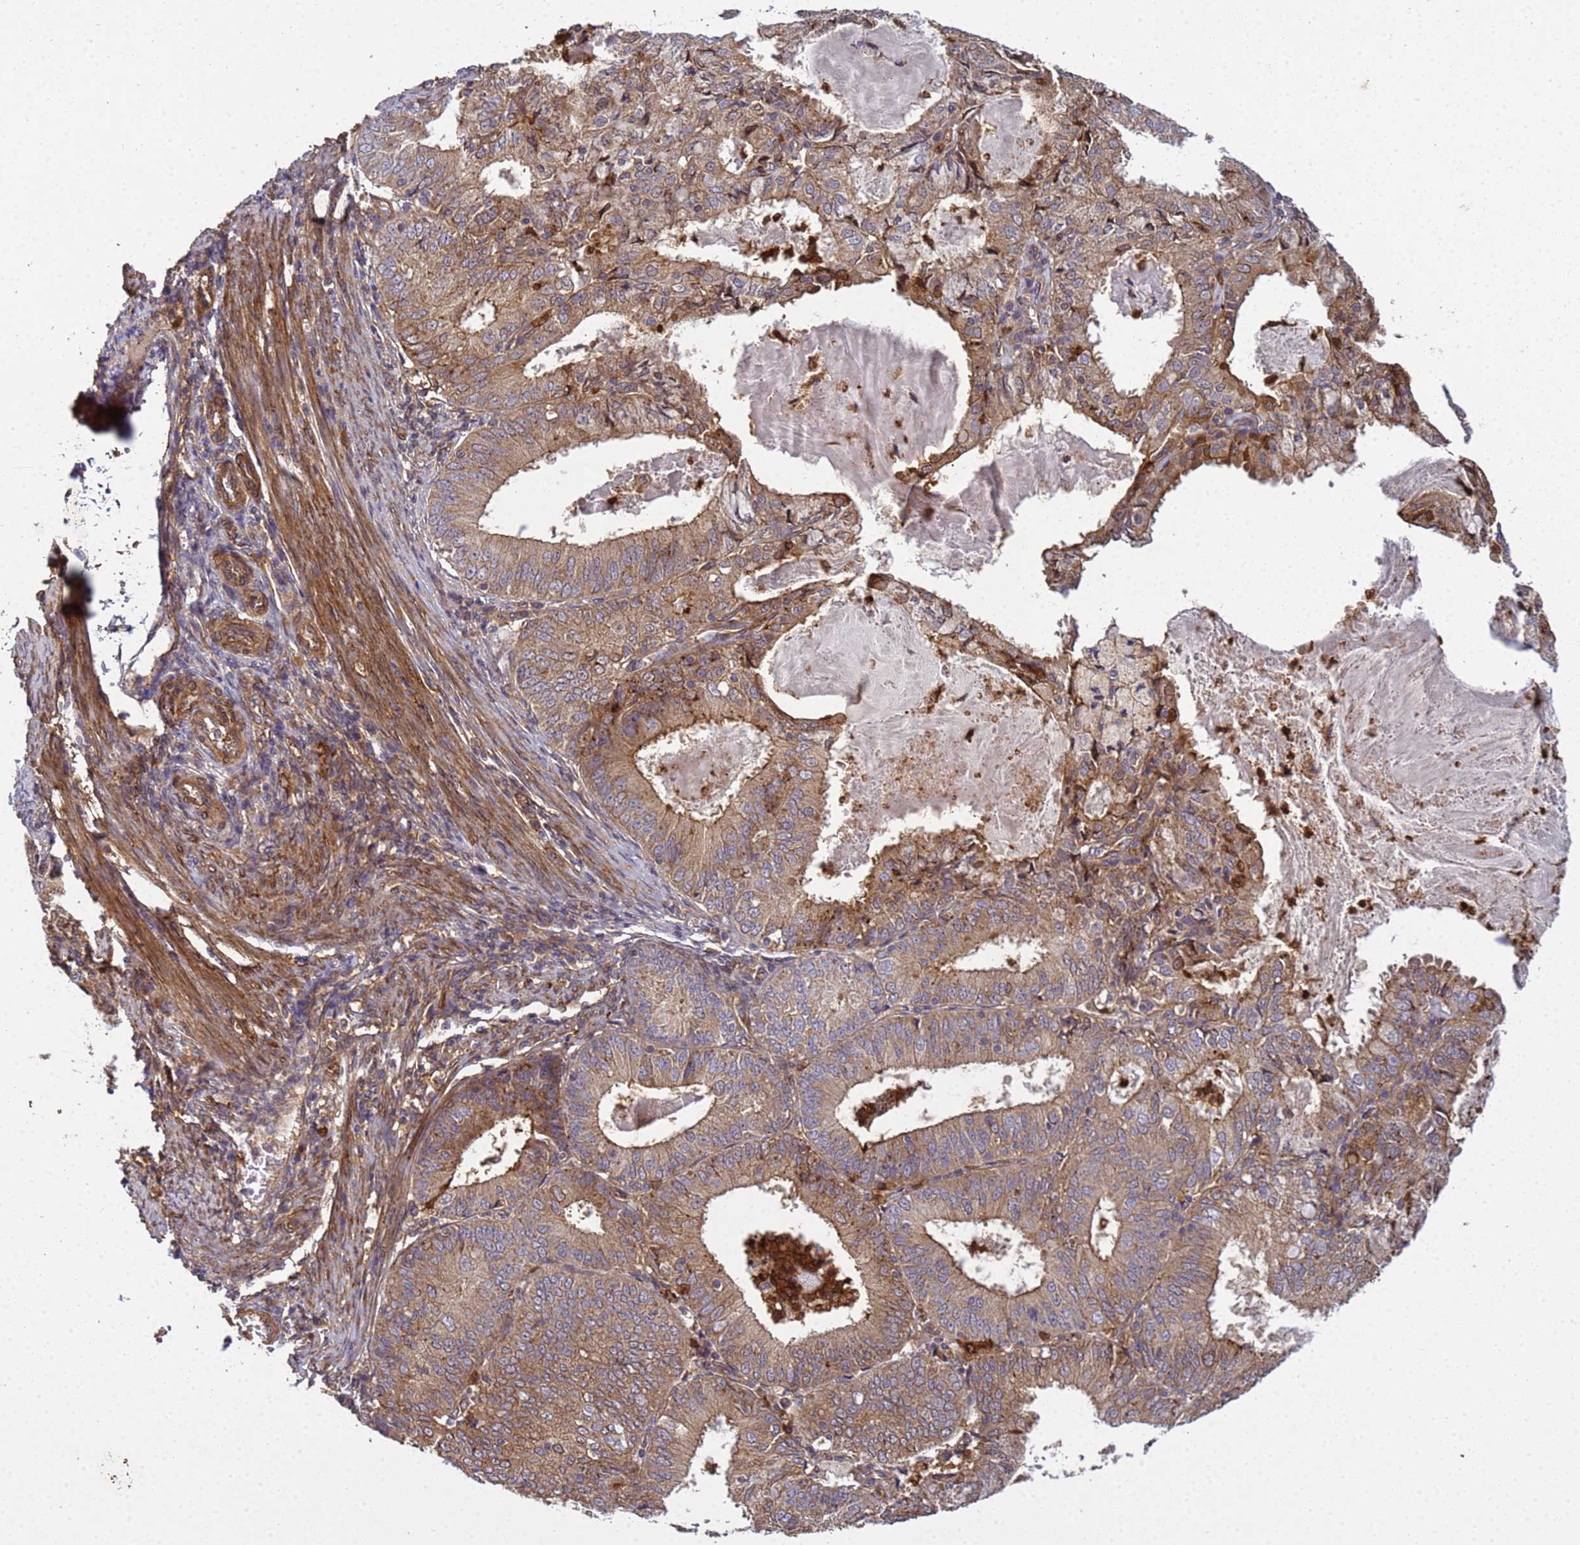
{"staining": {"intensity": "moderate", "quantity": ">75%", "location": "cytoplasmic/membranous"}, "tissue": "endometrial cancer", "cell_type": "Tumor cells", "image_type": "cancer", "snomed": [{"axis": "morphology", "description": "Adenocarcinoma, NOS"}, {"axis": "topography", "description": "Endometrium"}], "caption": "The micrograph reveals immunohistochemical staining of endometrial cancer (adenocarcinoma). There is moderate cytoplasmic/membranous staining is present in about >75% of tumor cells.", "gene": "C8orf34", "patient": {"sex": "female", "age": 57}}